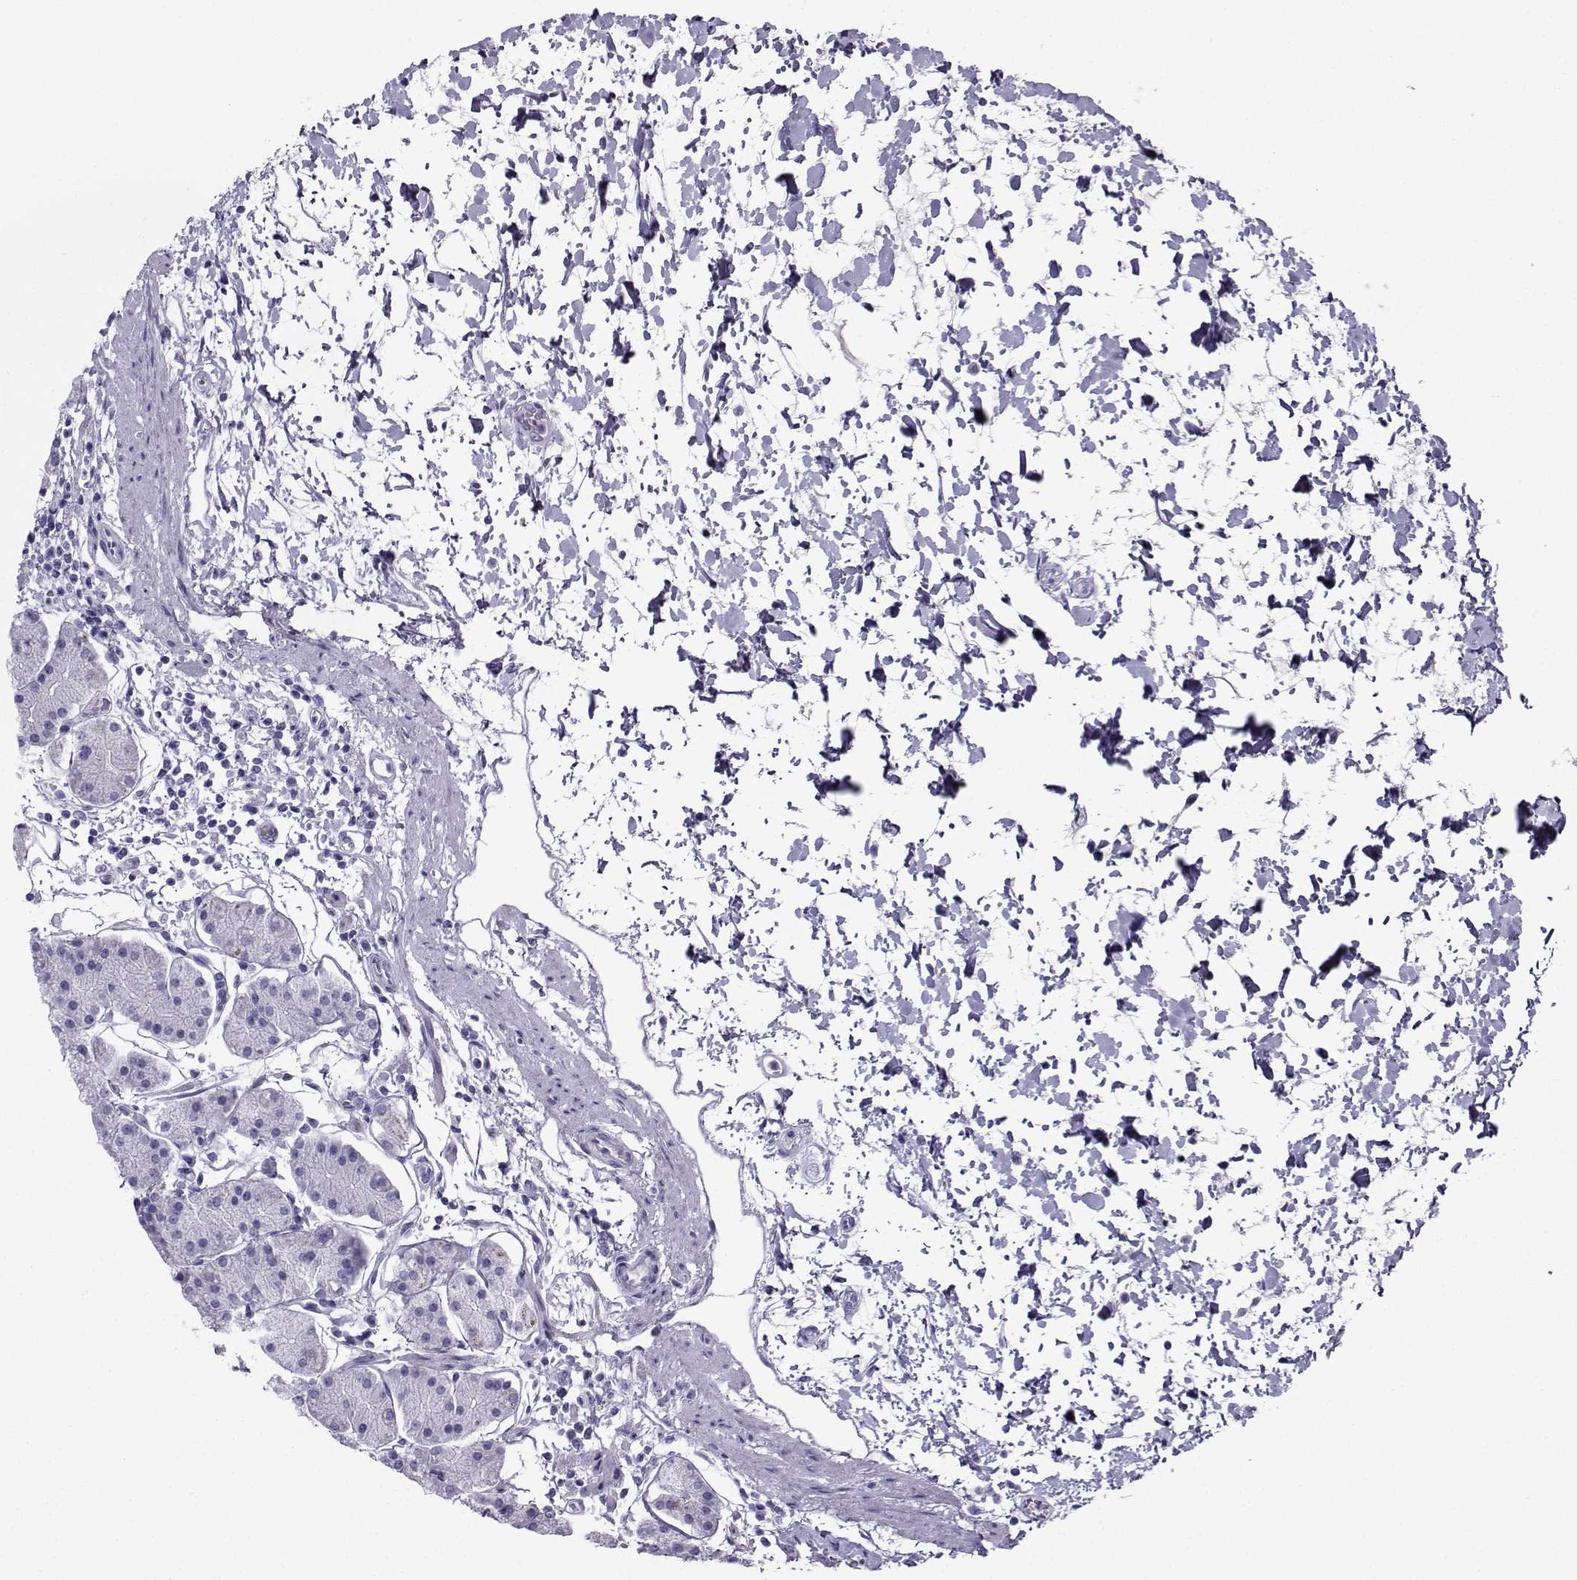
{"staining": {"intensity": "negative", "quantity": "none", "location": "none"}, "tissue": "stomach", "cell_type": "Glandular cells", "image_type": "normal", "snomed": [{"axis": "morphology", "description": "Normal tissue, NOS"}, {"axis": "topography", "description": "Stomach"}], "caption": "Immunohistochemical staining of unremarkable stomach shows no significant staining in glandular cells. (Immunohistochemistry (ihc), brightfield microscopy, high magnification).", "gene": "CRYBB1", "patient": {"sex": "male", "age": 54}}